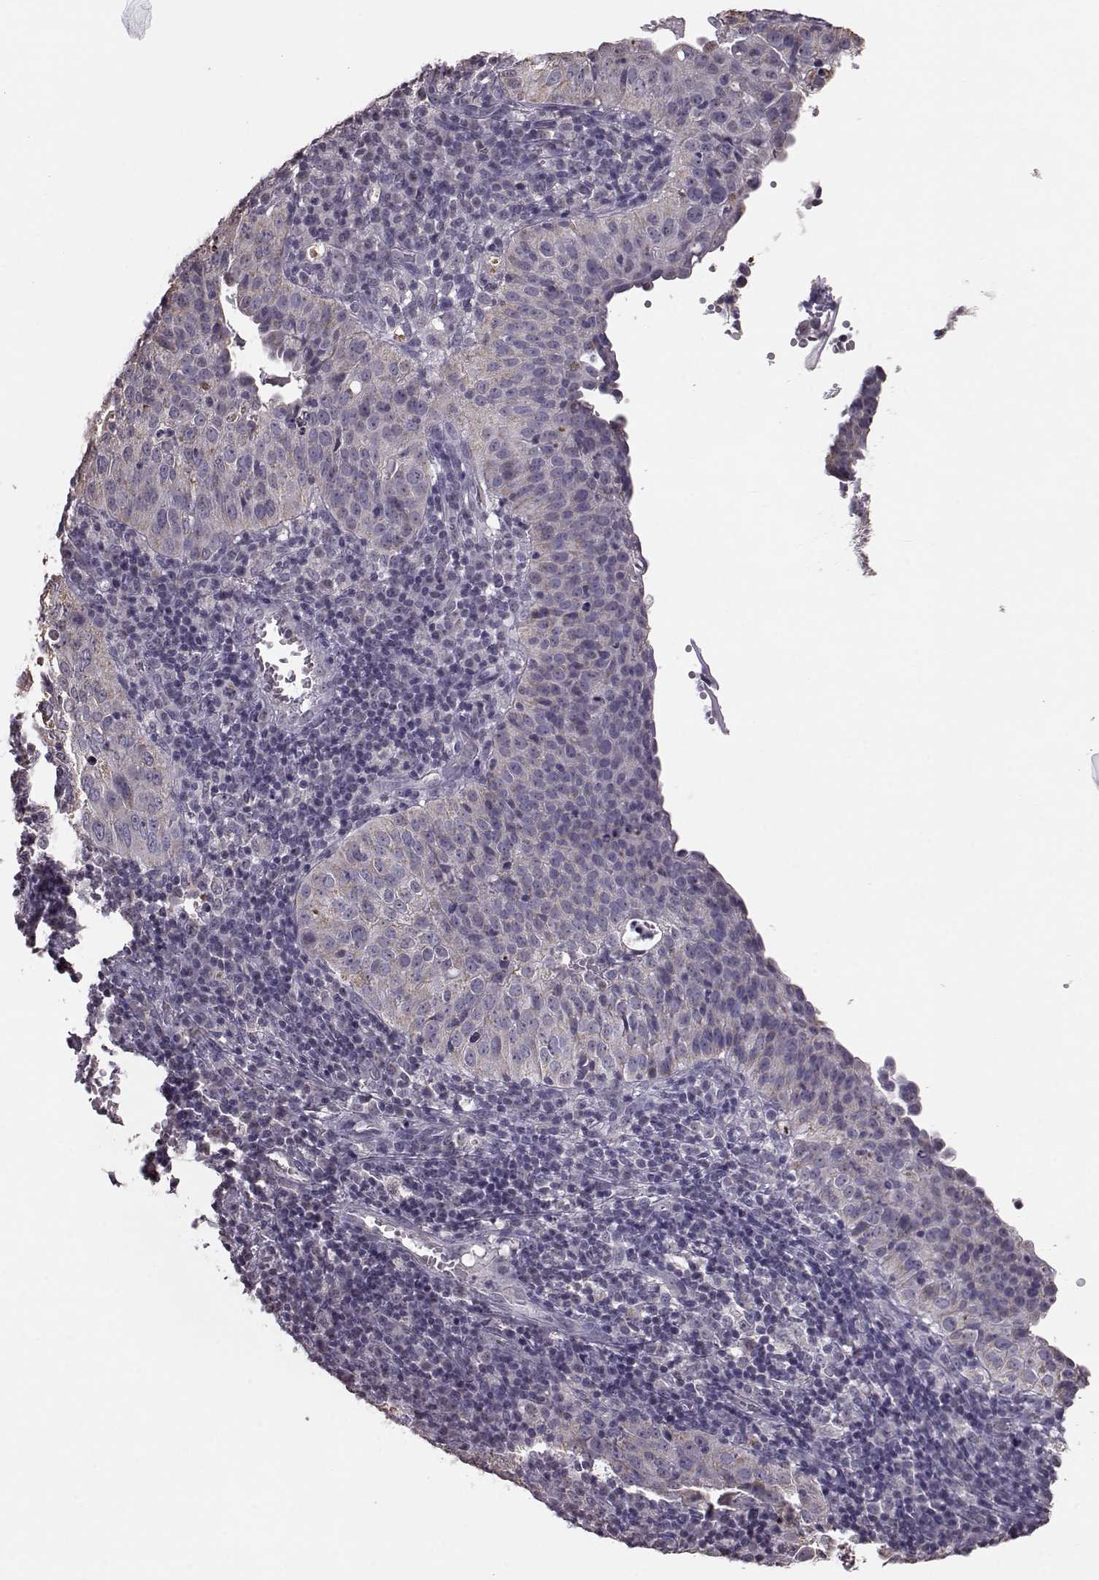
{"staining": {"intensity": "negative", "quantity": "none", "location": "none"}, "tissue": "cervical cancer", "cell_type": "Tumor cells", "image_type": "cancer", "snomed": [{"axis": "morphology", "description": "Squamous cell carcinoma, NOS"}, {"axis": "topography", "description": "Cervix"}], "caption": "Immunohistochemical staining of human cervical squamous cell carcinoma reveals no significant expression in tumor cells.", "gene": "ALDH3A1", "patient": {"sex": "female", "age": 39}}